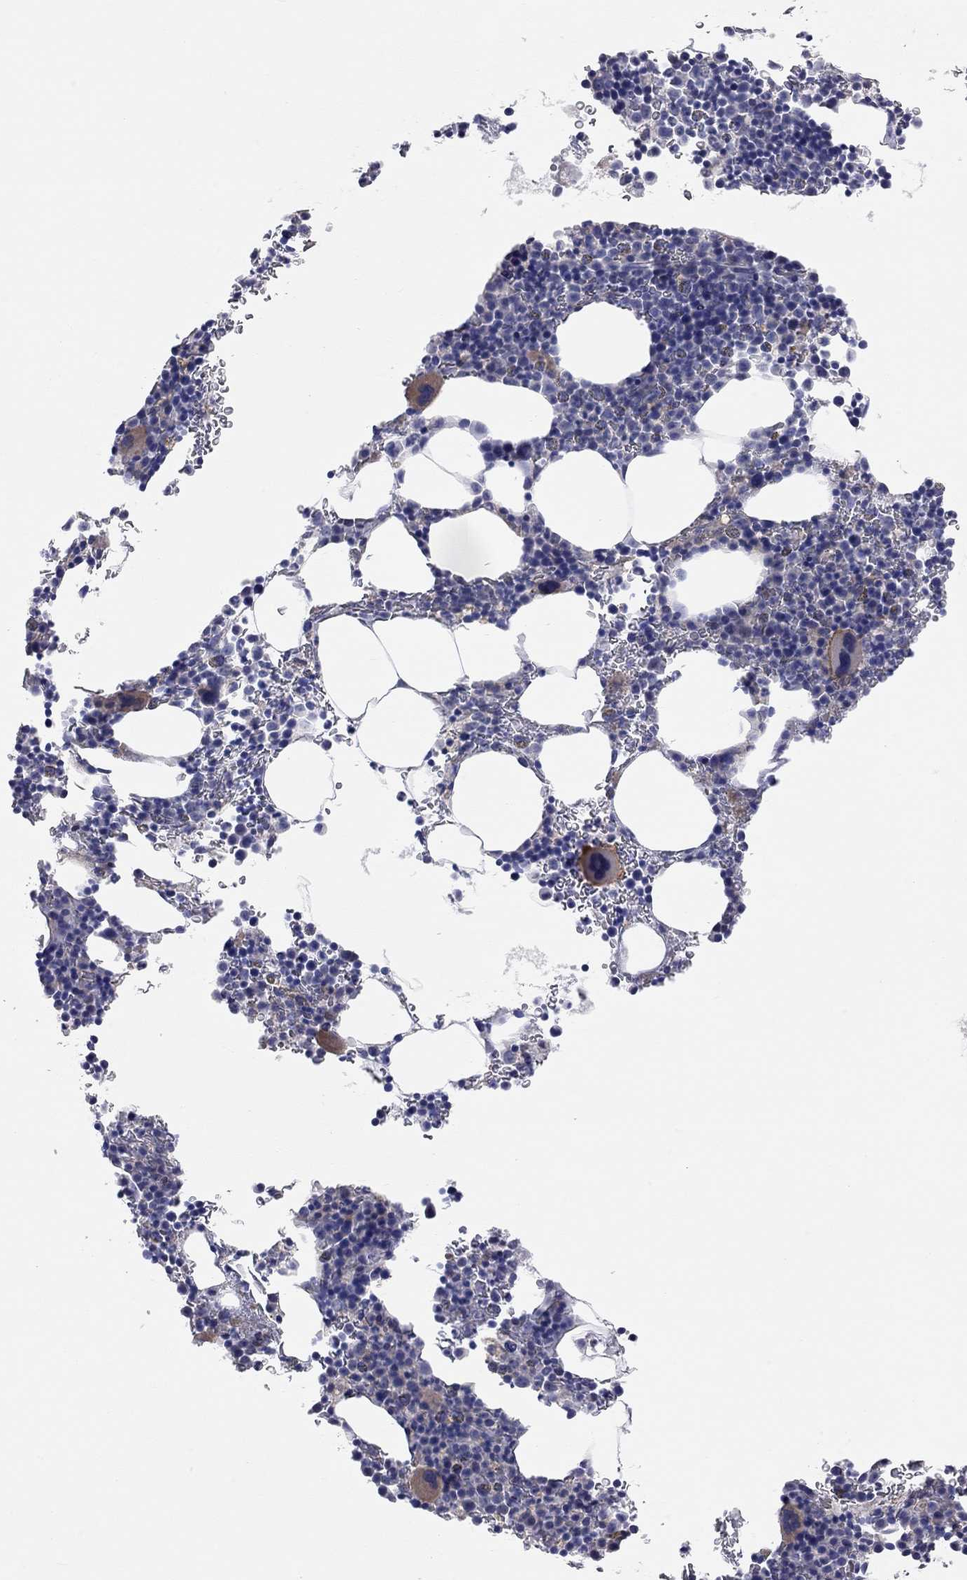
{"staining": {"intensity": "moderate", "quantity": "<25%", "location": "cytoplasmic/membranous"}, "tissue": "bone marrow", "cell_type": "Hematopoietic cells", "image_type": "normal", "snomed": [{"axis": "morphology", "description": "Normal tissue, NOS"}, {"axis": "topography", "description": "Bone marrow"}], "caption": "Moderate cytoplasmic/membranous protein staining is appreciated in about <25% of hematopoietic cells in bone marrow.", "gene": "KCNB1", "patient": {"sex": "male", "age": 77}}